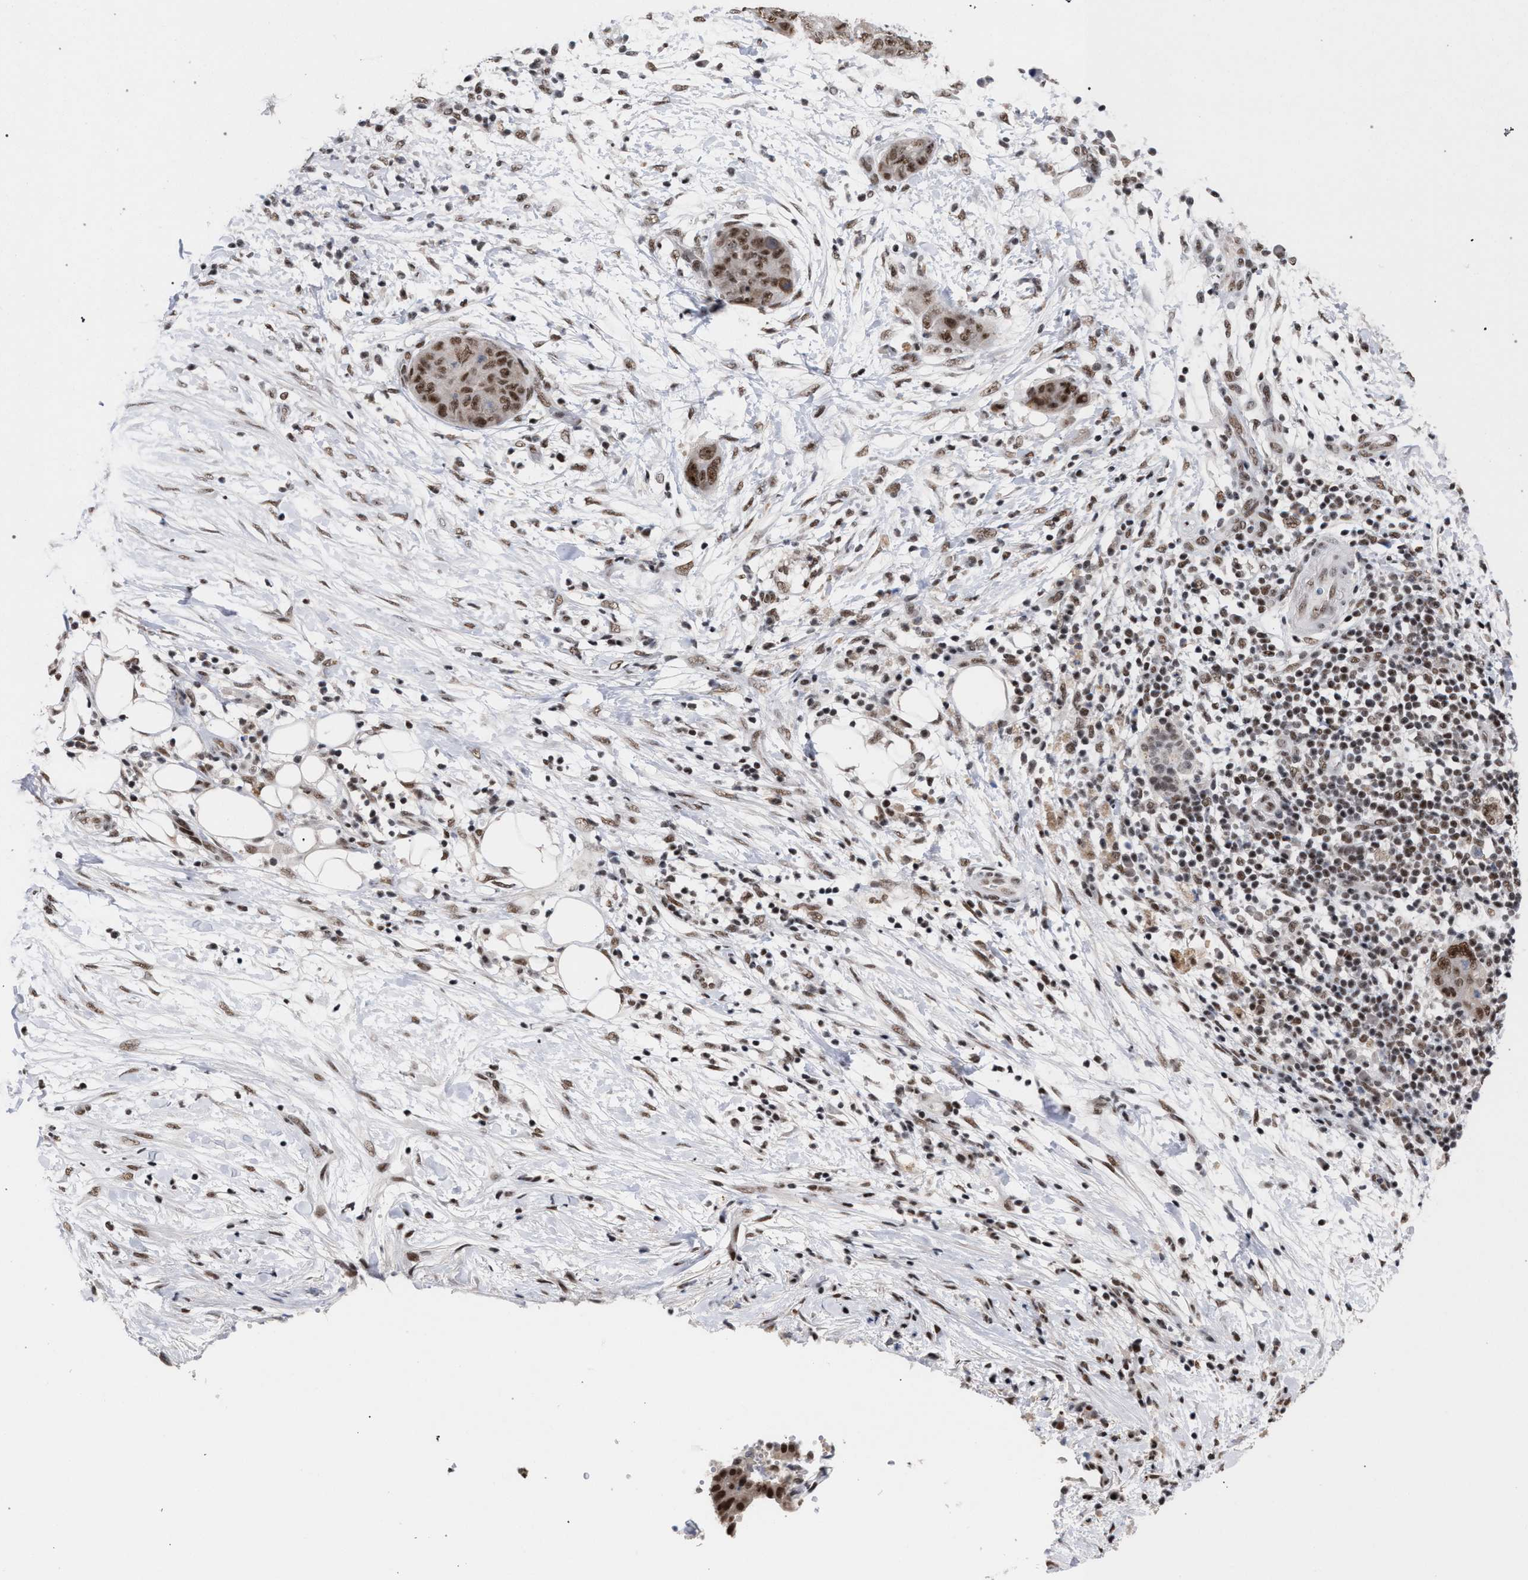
{"staining": {"intensity": "moderate", "quantity": ">75%", "location": "nuclear"}, "tissue": "pancreatic cancer", "cell_type": "Tumor cells", "image_type": "cancer", "snomed": [{"axis": "morphology", "description": "Adenocarcinoma, NOS"}, {"axis": "topography", "description": "Pancreas"}], "caption": "Moderate nuclear positivity is present in about >75% of tumor cells in pancreatic cancer. Using DAB (brown) and hematoxylin (blue) stains, captured at high magnification using brightfield microscopy.", "gene": "SCAF4", "patient": {"sex": "female", "age": 78}}